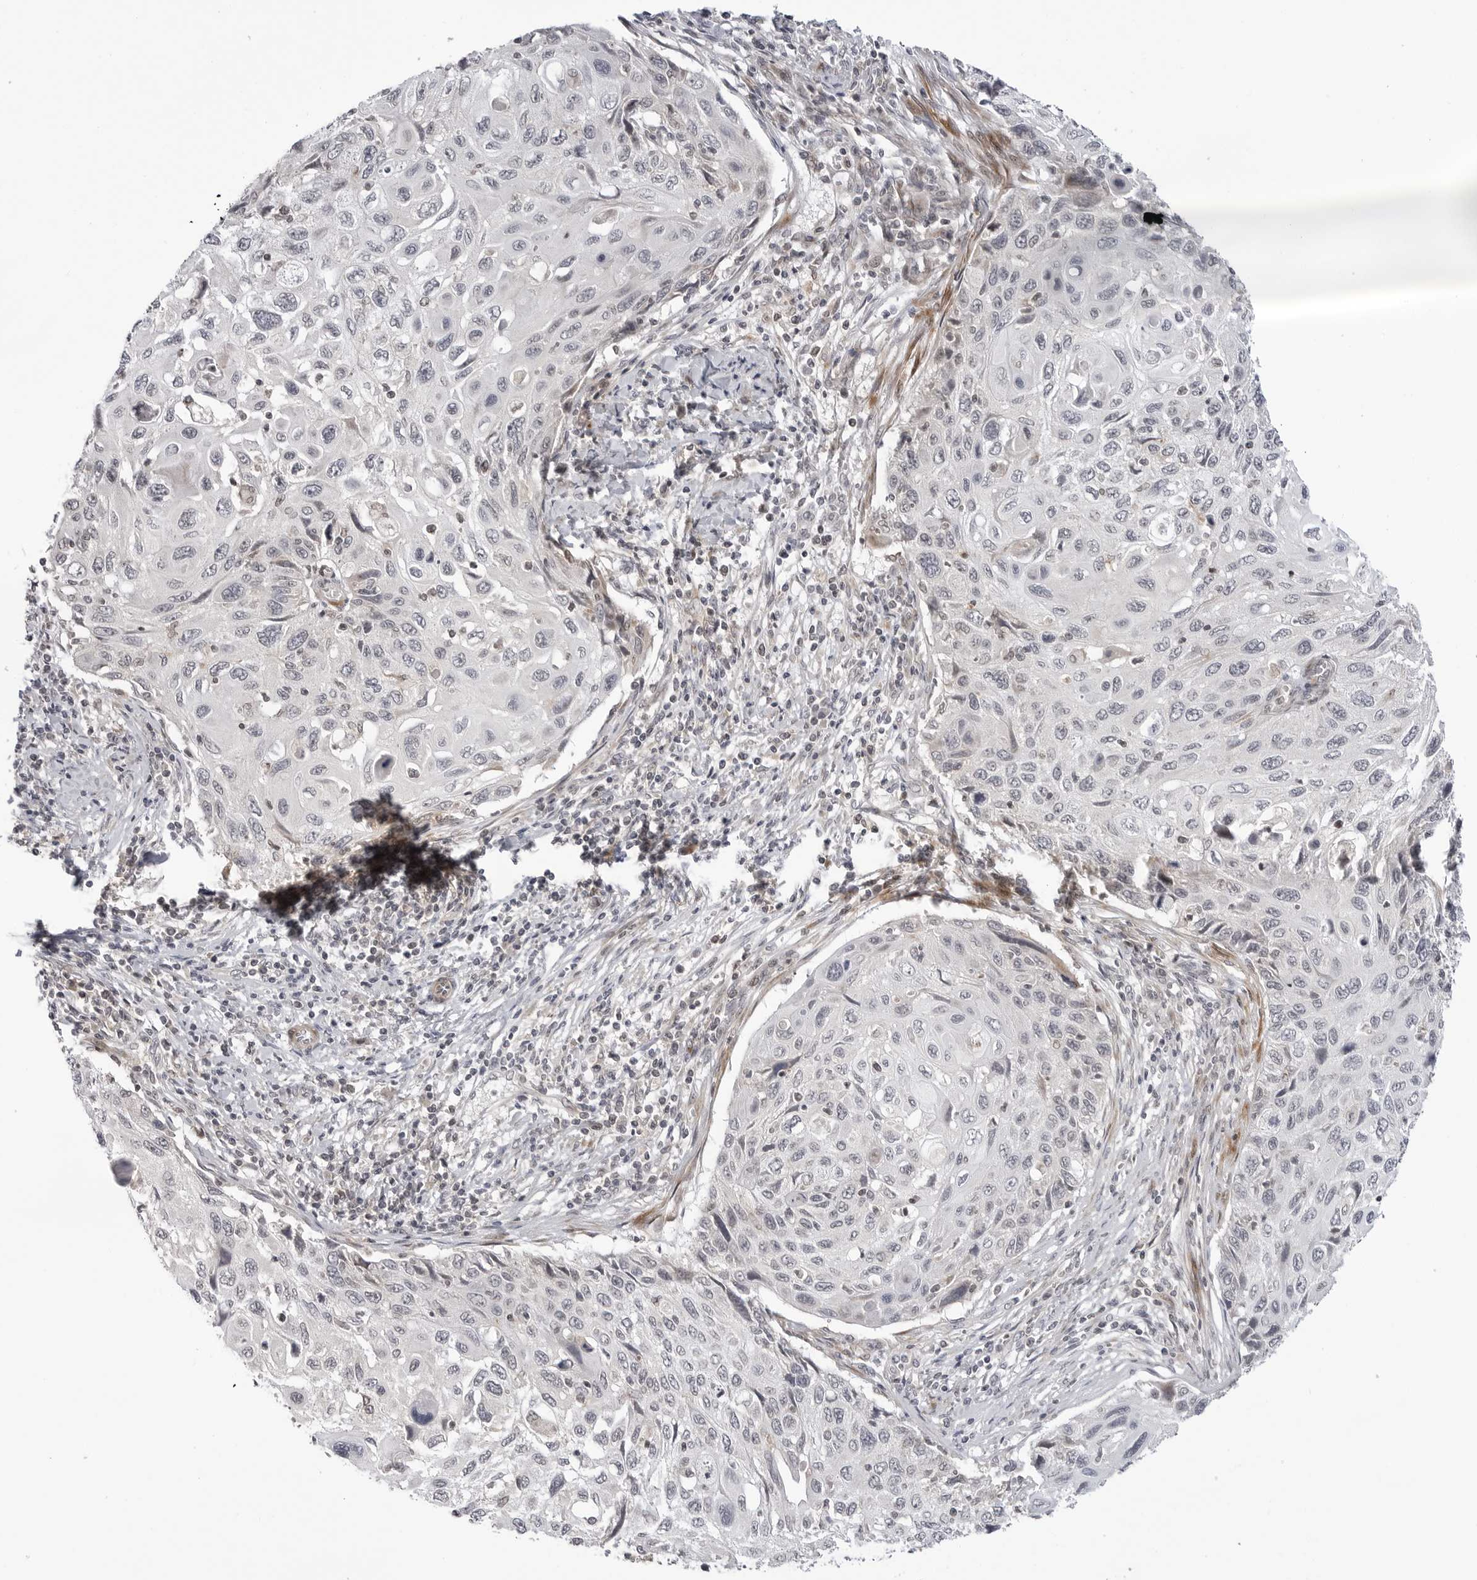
{"staining": {"intensity": "negative", "quantity": "none", "location": "none"}, "tissue": "cervical cancer", "cell_type": "Tumor cells", "image_type": "cancer", "snomed": [{"axis": "morphology", "description": "Squamous cell carcinoma, NOS"}, {"axis": "topography", "description": "Cervix"}], "caption": "Image shows no protein positivity in tumor cells of cervical squamous cell carcinoma tissue. (Immunohistochemistry (ihc), brightfield microscopy, high magnification).", "gene": "ADAMTS5", "patient": {"sex": "female", "age": 70}}